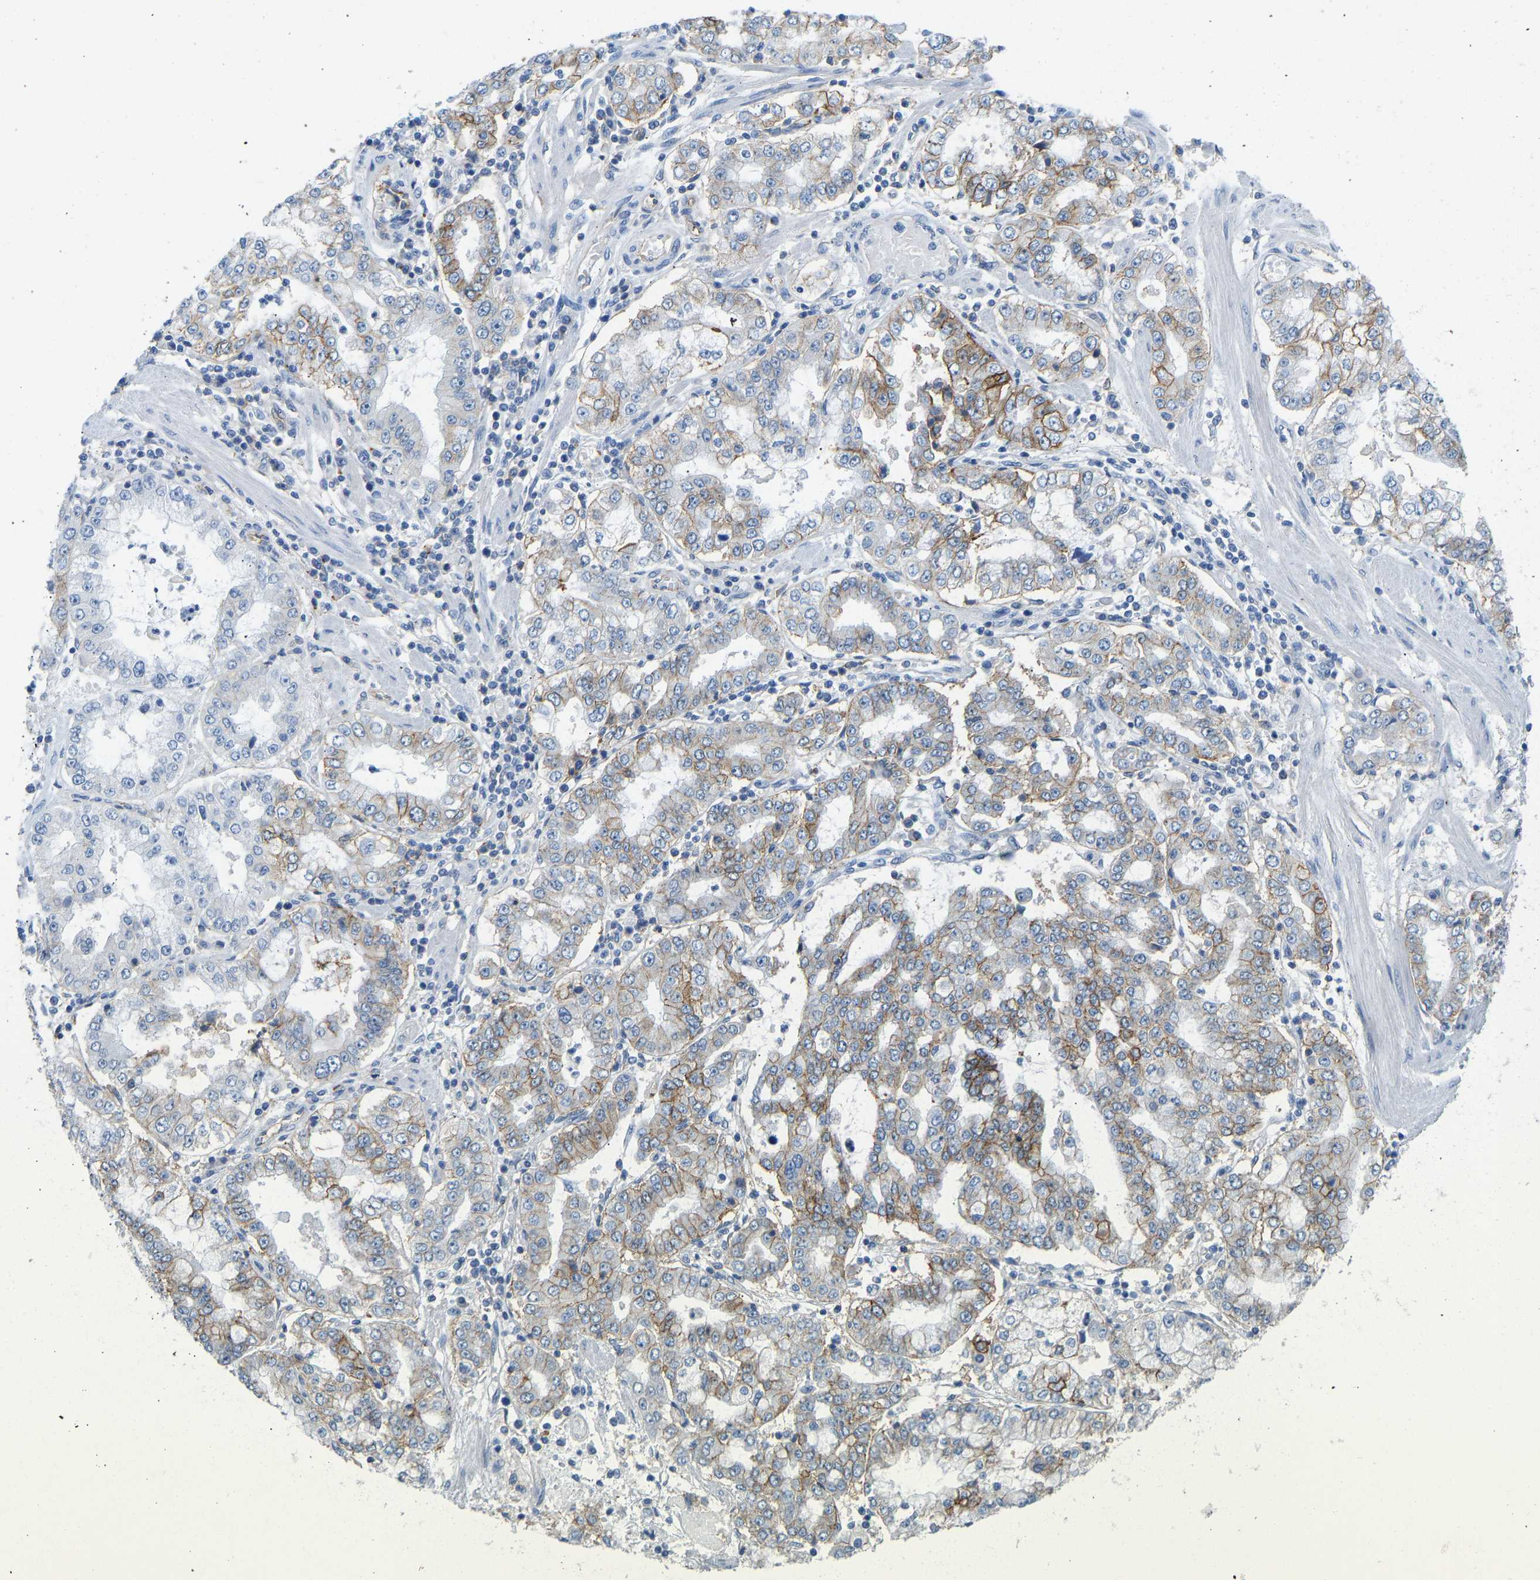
{"staining": {"intensity": "moderate", "quantity": "25%-75%", "location": "cytoplasmic/membranous"}, "tissue": "stomach cancer", "cell_type": "Tumor cells", "image_type": "cancer", "snomed": [{"axis": "morphology", "description": "Adenocarcinoma, NOS"}, {"axis": "topography", "description": "Stomach"}], "caption": "Immunohistochemical staining of human stomach cancer exhibits medium levels of moderate cytoplasmic/membranous protein expression in approximately 25%-75% of tumor cells.", "gene": "ATP1A1", "patient": {"sex": "male", "age": 76}}